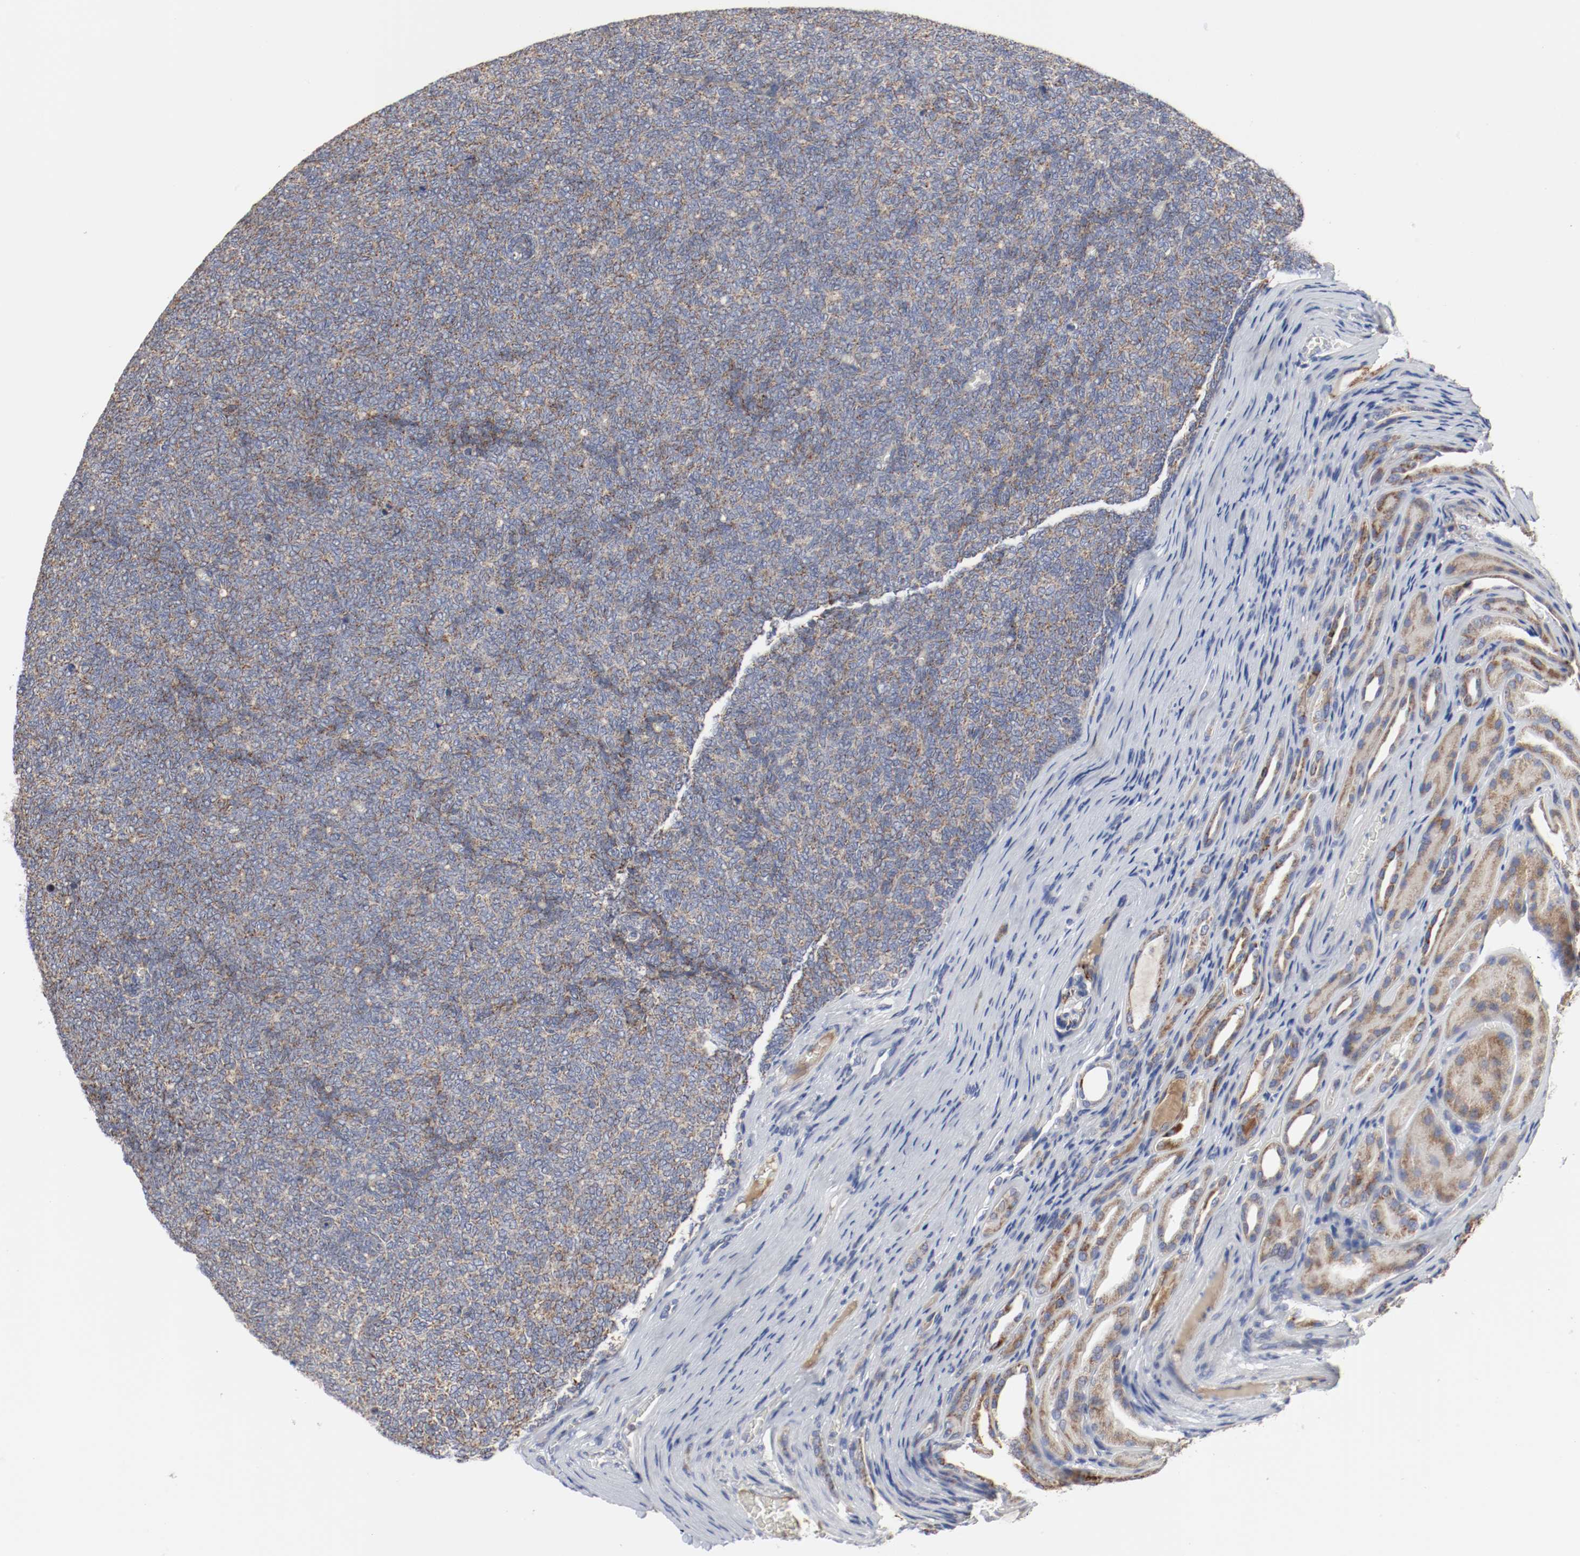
{"staining": {"intensity": "weak", "quantity": ">75%", "location": "cytoplasmic/membranous"}, "tissue": "renal cancer", "cell_type": "Tumor cells", "image_type": "cancer", "snomed": [{"axis": "morphology", "description": "Neoplasm, malignant, NOS"}, {"axis": "topography", "description": "Kidney"}], "caption": "A low amount of weak cytoplasmic/membranous positivity is present in about >75% of tumor cells in renal cancer (neoplasm (malignant)) tissue.", "gene": "AFG3L2", "patient": {"sex": "male", "age": 28}}